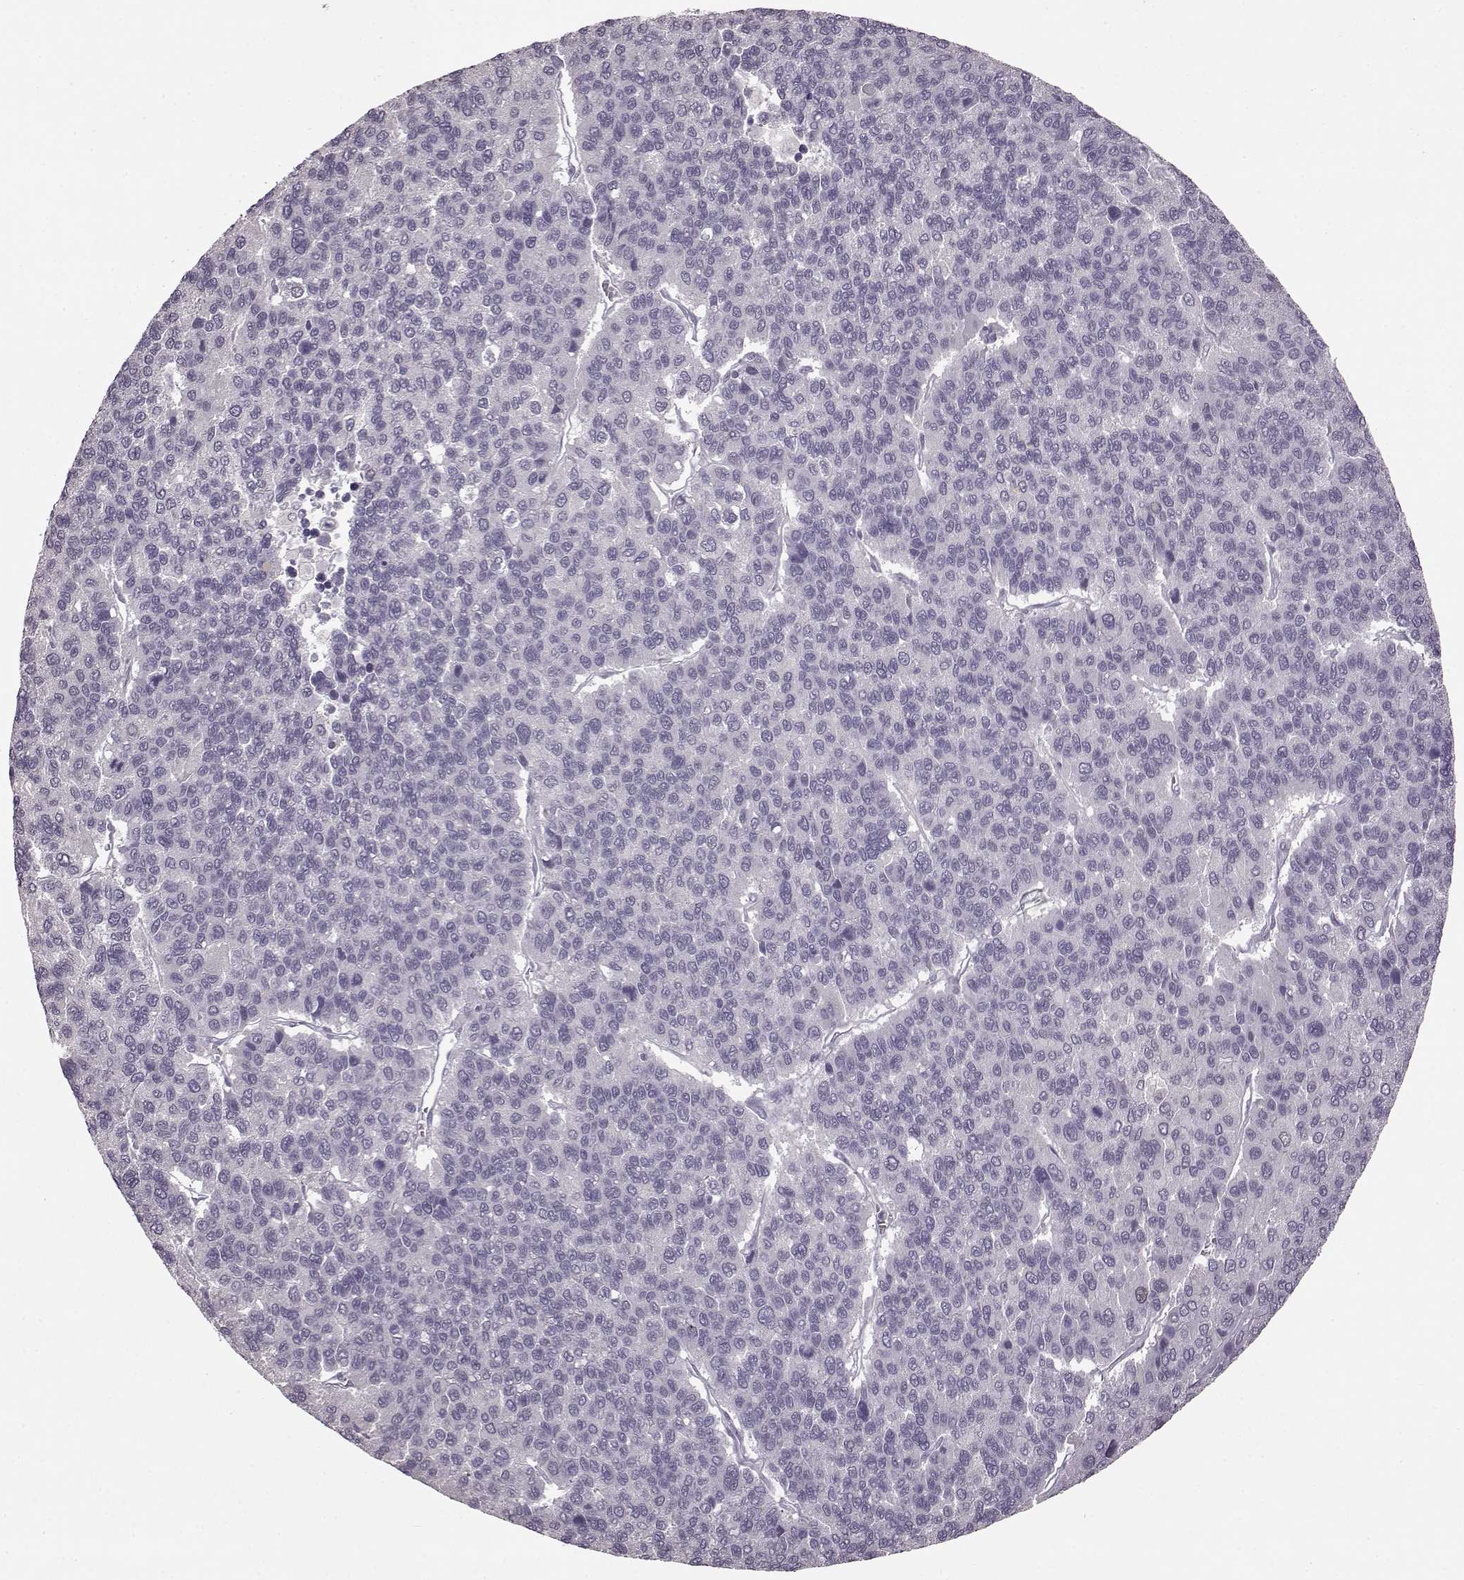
{"staining": {"intensity": "negative", "quantity": "none", "location": "none"}, "tissue": "liver cancer", "cell_type": "Tumor cells", "image_type": "cancer", "snomed": [{"axis": "morphology", "description": "Carcinoma, Hepatocellular, NOS"}, {"axis": "topography", "description": "Liver"}], "caption": "Micrograph shows no significant protein staining in tumor cells of liver cancer. Nuclei are stained in blue.", "gene": "CNGA3", "patient": {"sex": "female", "age": 41}}